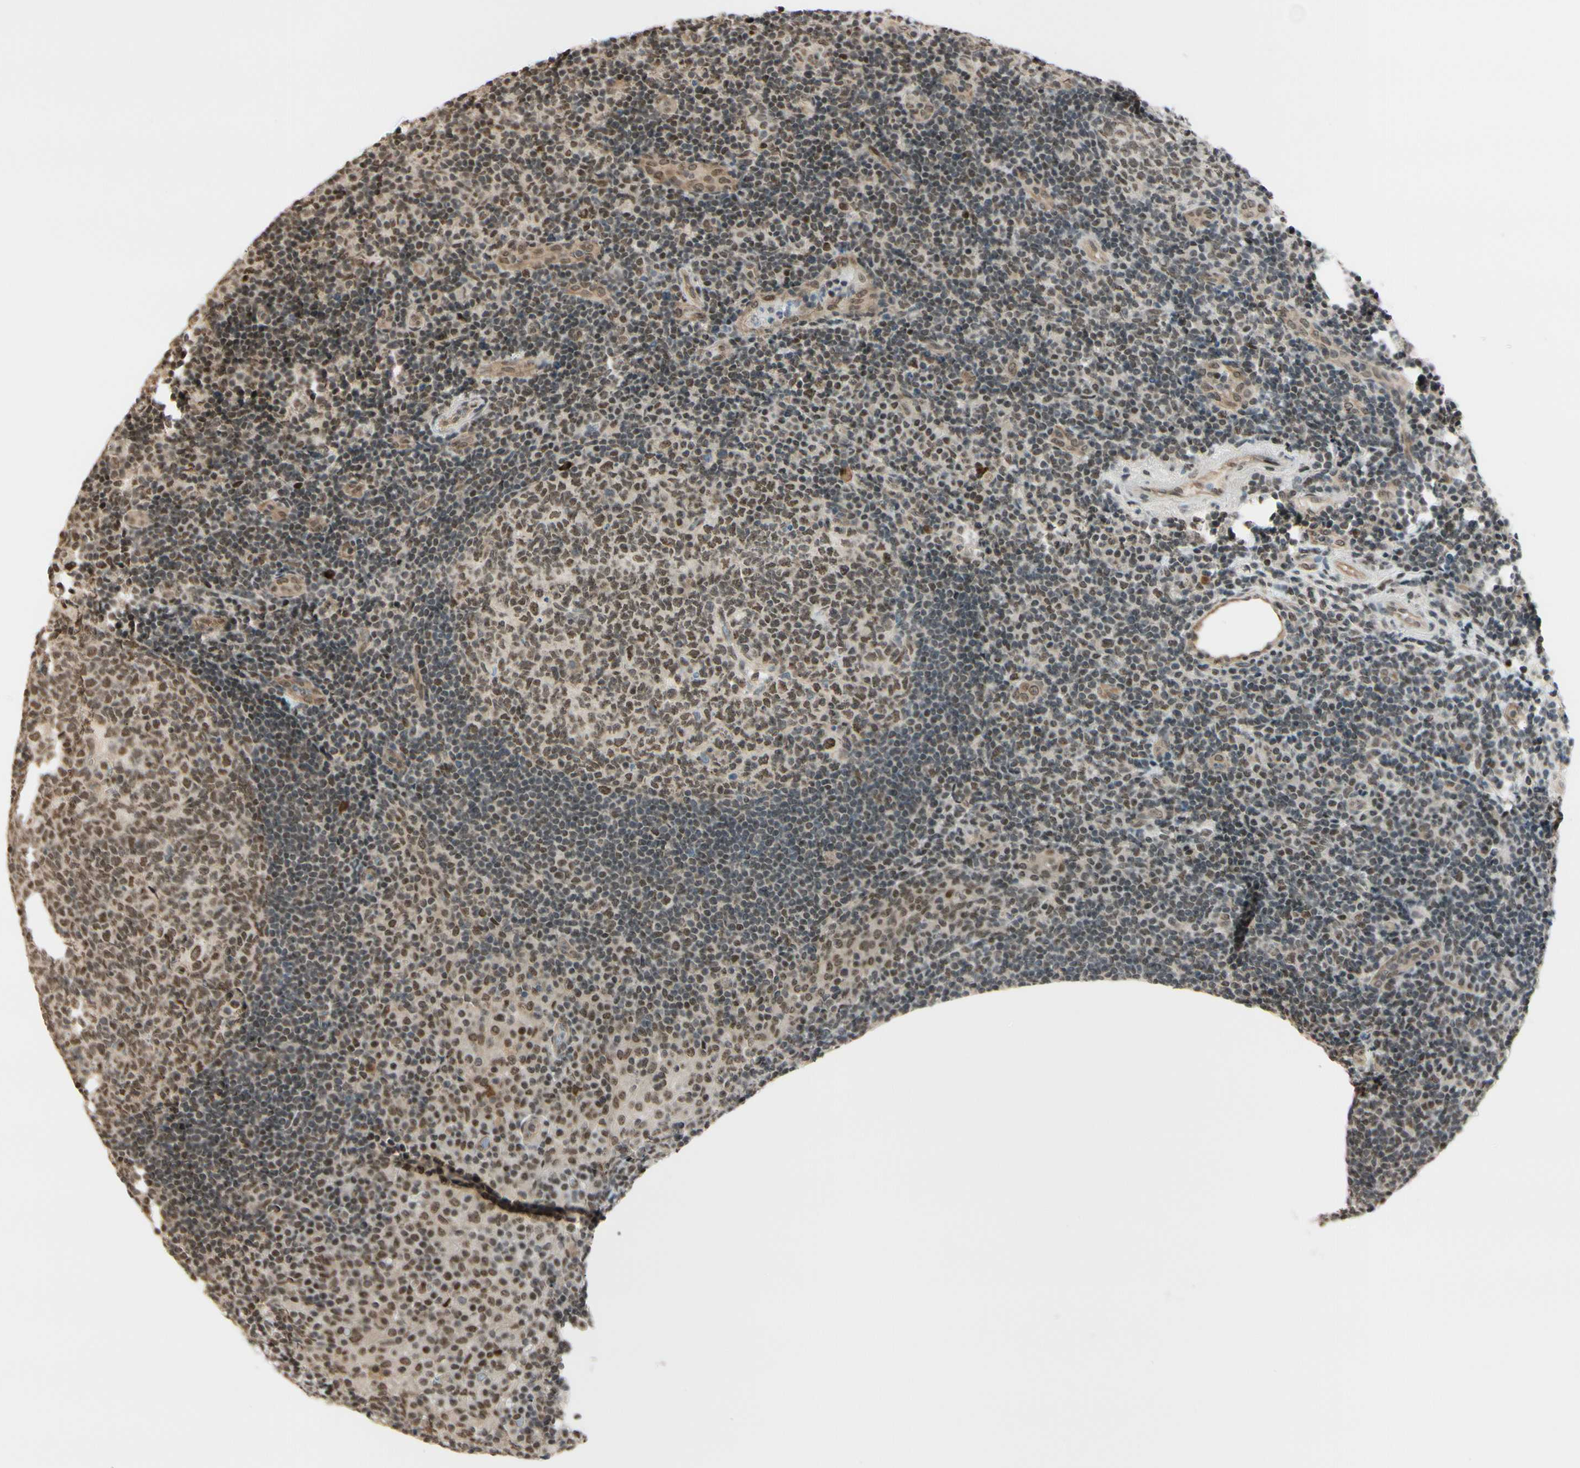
{"staining": {"intensity": "moderate", "quantity": ">75%", "location": "nuclear"}, "tissue": "tonsil", "cell_type": "Germinal center cells", "image_type": "normal", "snomed": [{"axis": "morphology", "description": "Normal tissue, NOS"}, {"axis": "topography", "description": "Tonsil"}], "caption": "DAB immunohistochemical staining of unremarkable human tonsil shows moderate nuclear protein staining in about >75% of germinal center cells.", "gene": "SUFU", "patient": {"sex": "female", "age": 40}}